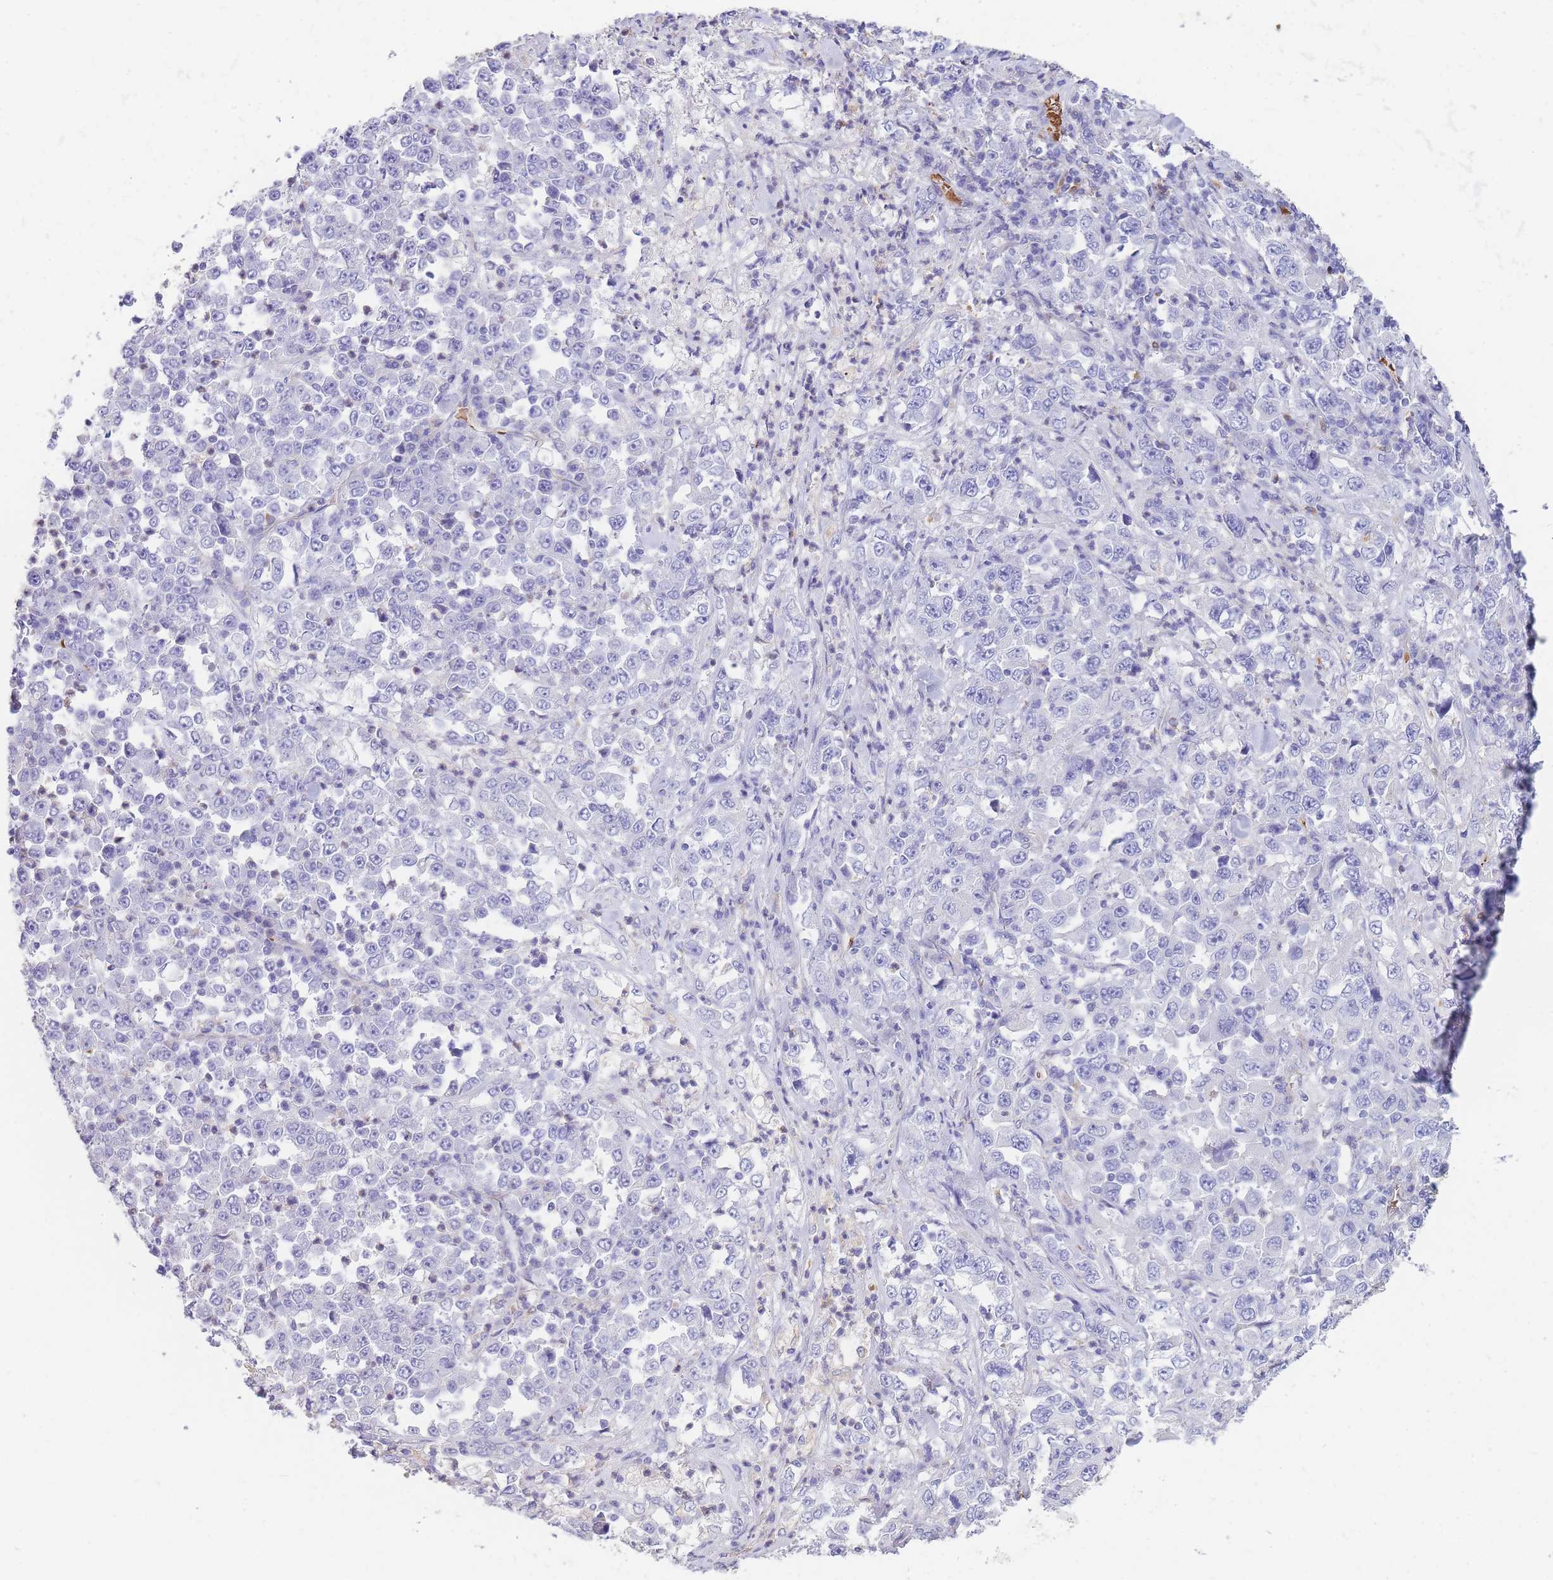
{"staining": {"intensity": "negative", "quantity": "none", "location": "none"}, "tissue": "stomach cancer", "cell_type": "Tumor cells", "image_type": "cancer", "snomed": [{"axis": "morphology", "description": "Normal tissue, NOS"}, {"axis": "morphology", "description": "Adenocarcinoma, NOS"}, {"axis": "topography", "description": "Stomach, upper"}, {"axis": "topography", "description": "Stomach"}], "caption": "Tumor cells show no significant protein expression in stomach adenocarcinoma.", "gene": "ANKRD53", "patient": {"sex": "male", "age": 59}}